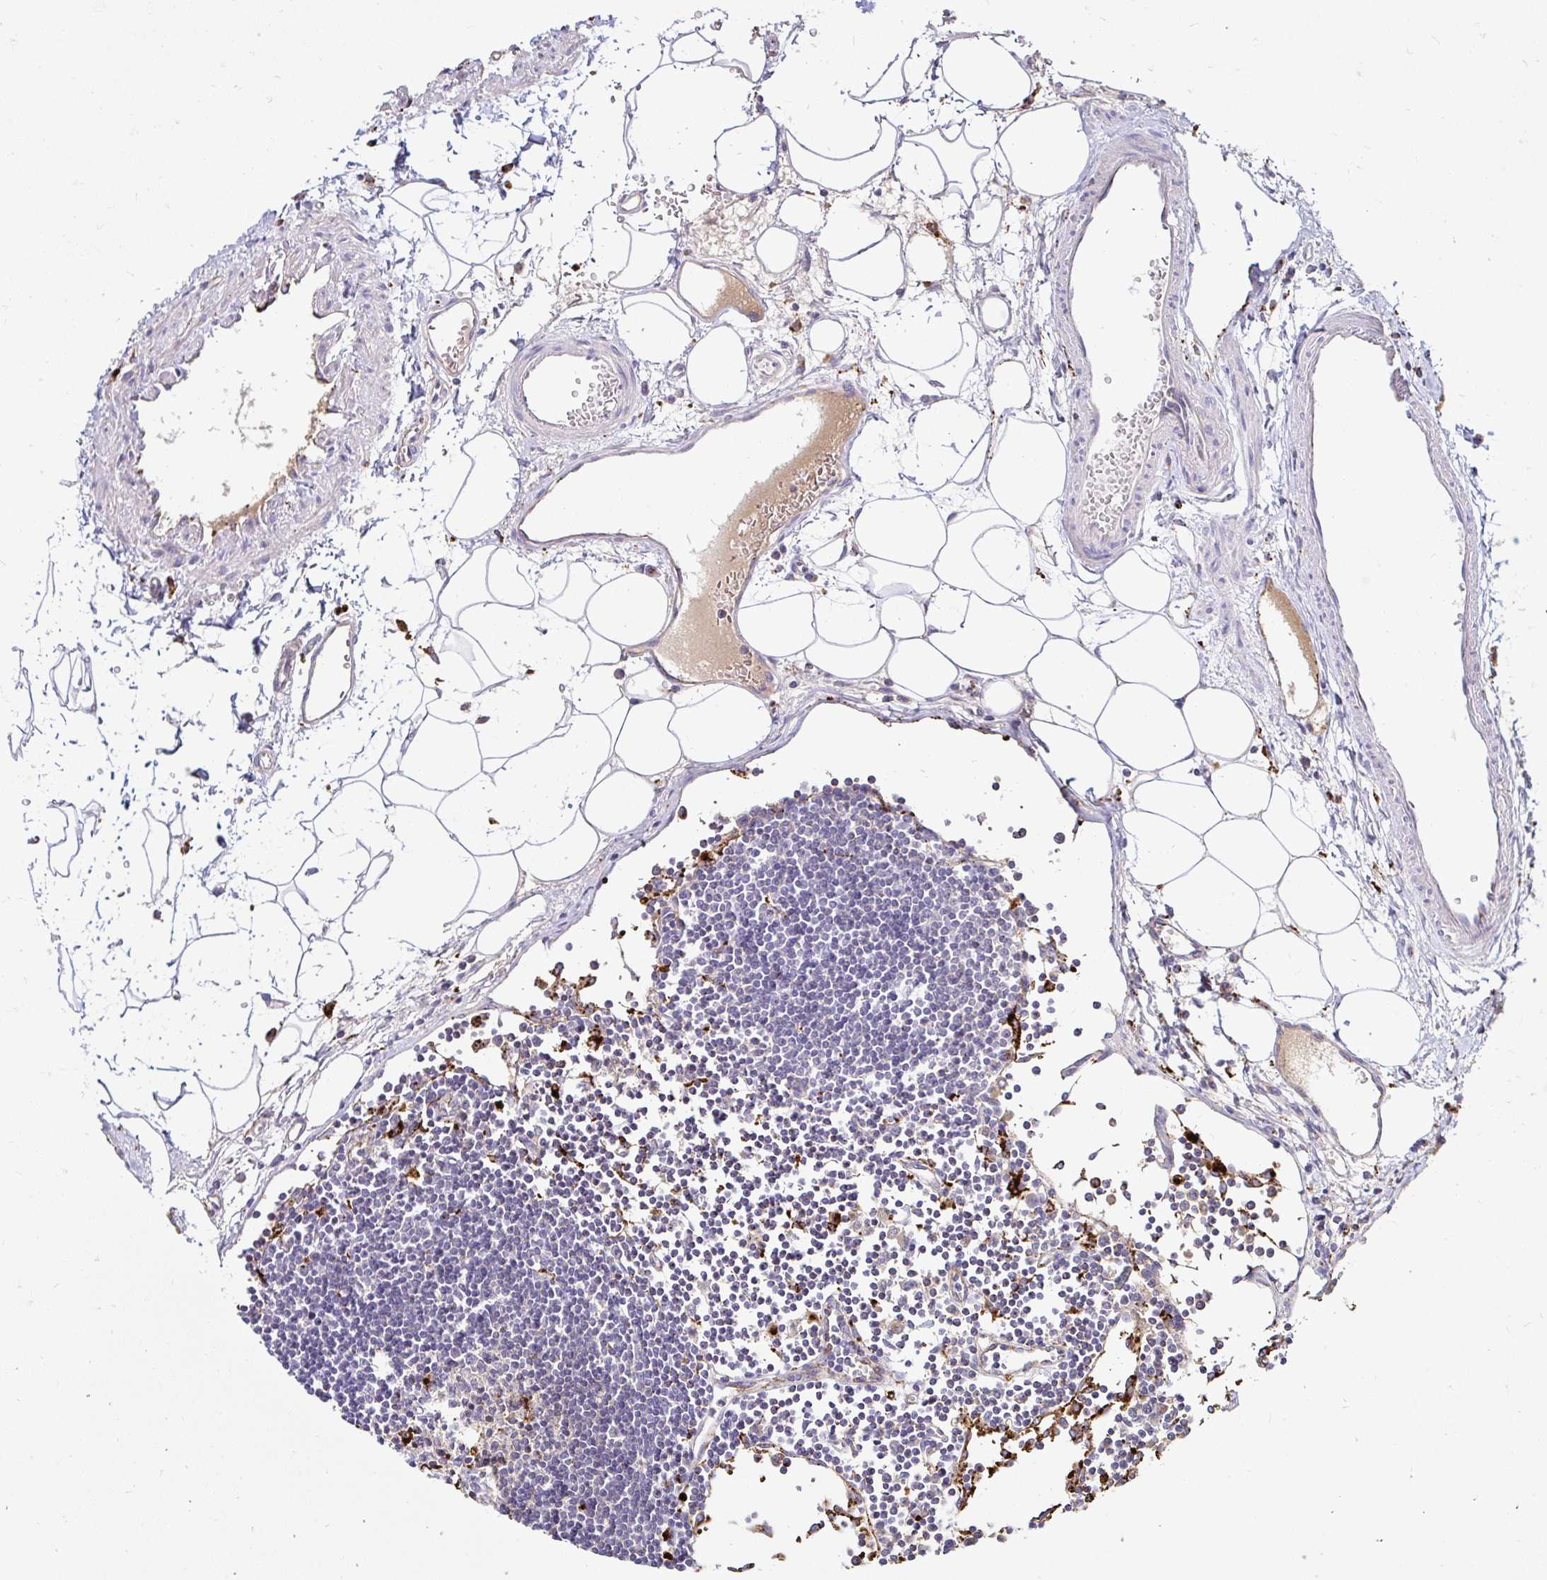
{"staining": {"intensity": "strong", "quantity": "<25%", "location": "cytoplasmic/membranous"}, "tissue": "lymph node", "cell_type": "Germinal center cells", "image_type": "normal", "snomed": [{"axis": "morphology", "description": "Normal tissue, NOS"}, {"axis": "topography", "description": "Lymph node"}], "caption": "A brown stain shows strong cytoplasmic/membranous positivity of a protein in germinal center cells of normal lymph node.", "gene": "FUCA1", "patient": {"sex": "female", "age": 65}}